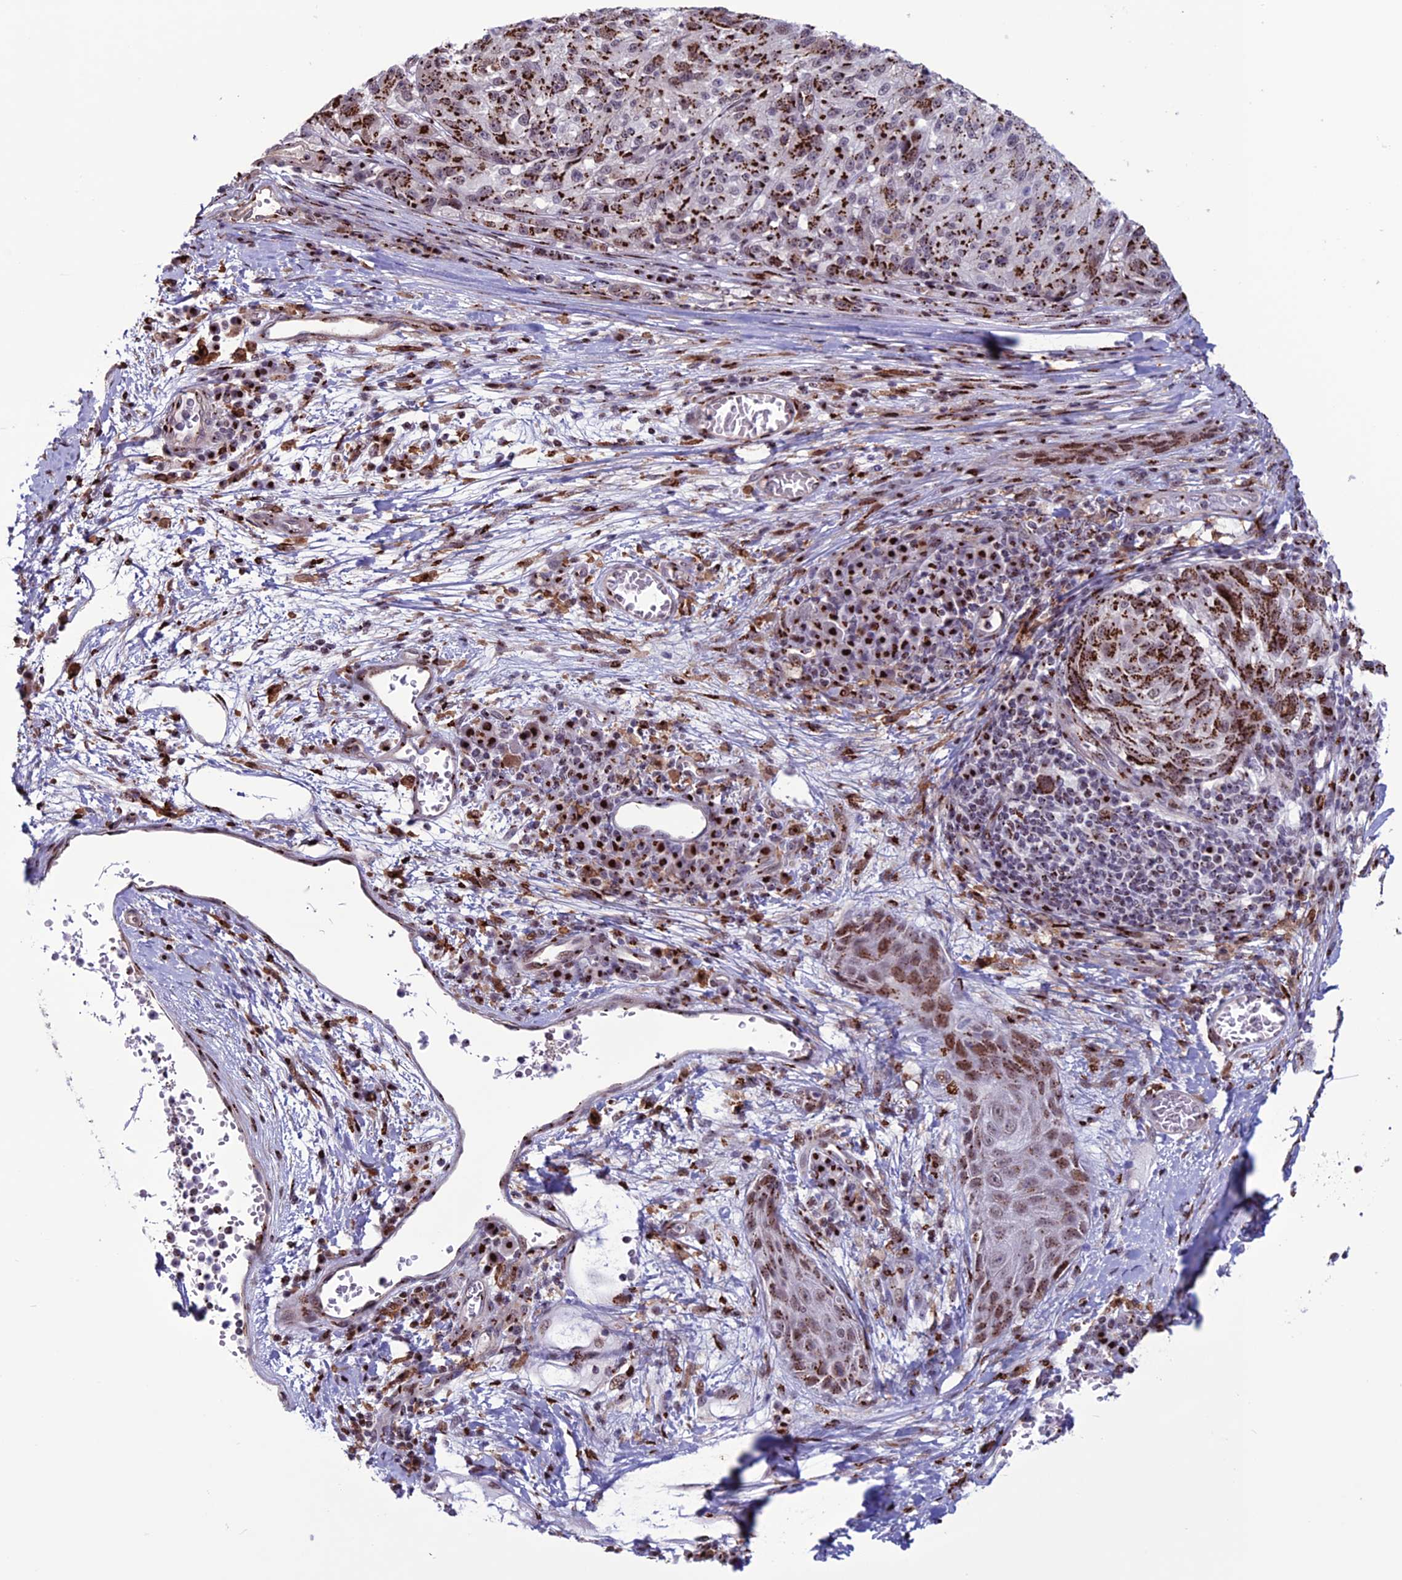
{"staining": {"intensity": "strong", "quantity": ">75%", "location": "cytoplasmic/membranous,nuclear"}, "tissue": "melanoma", "cell_type": "Tumor cells", "image_type": "cancer", "snomed": [{"axis": "morphology", "description": "Malignant melanoma, NOS"}, {"axis": "topography", "description": "Skin"}], "caption": "A brown stain highlights strong cytoplasmic/membranous and nuclear expression of a protein in melanoma tumor cells. The protein of interest is shown in brown color, while the nuclei are stained blue.", "gene": "PLEKHA4", "patient": {"sex": "male", "age": 53}}